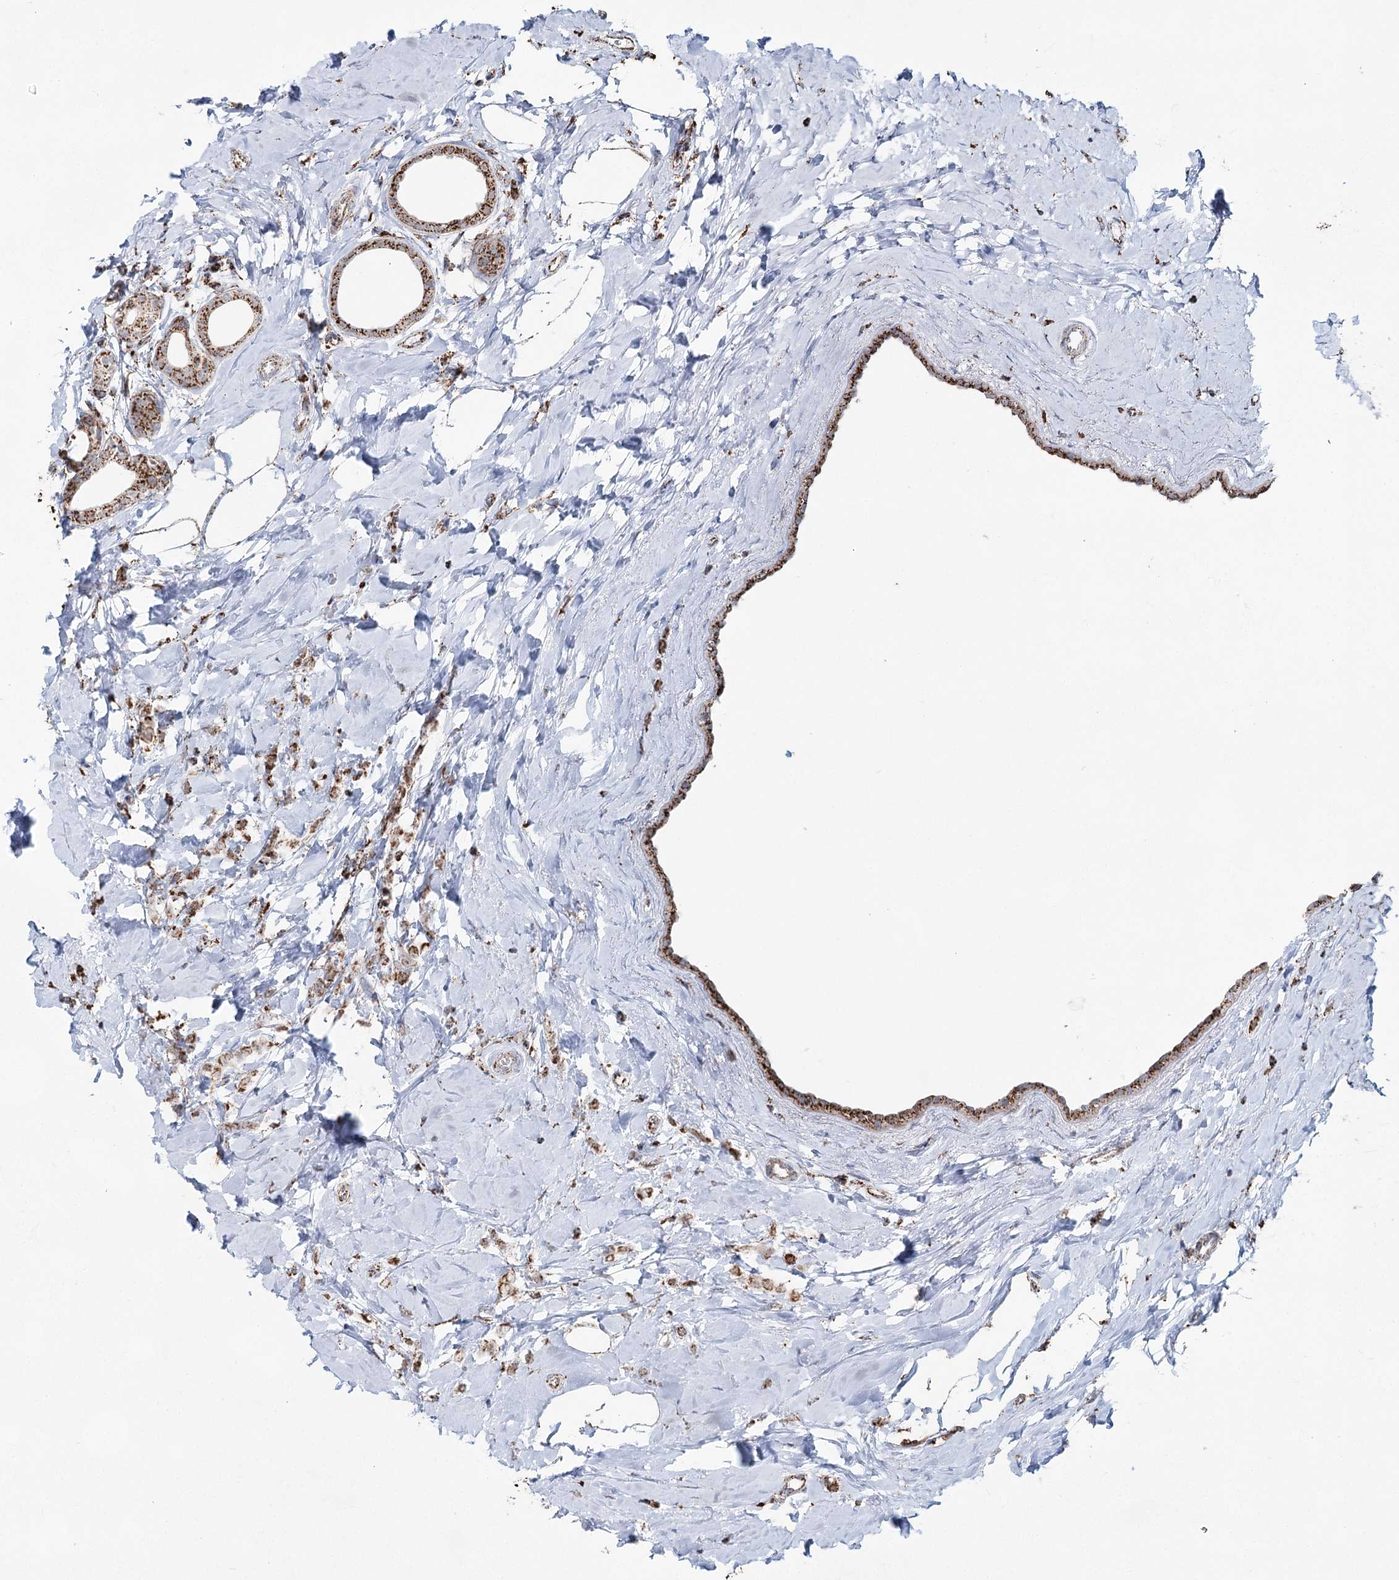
{"staining": {"intensity": "moderate", "quantity": ">75%", "location": "cytoplasmic/membranous"}, "tissue": "breast cancer", "cell_type": "Tumor cells", "image_type": "cancer", "snomed": [{"axis": "morphology", "description": "Lobular carcinoma"}, {"axis": "topography", "description": "Breast"}], "caption": "A high-resolution histopathology image shows immunohistochemistry staining of breast lobular carcinoma, which demonstrates moderate cytoplasmic/membranous expression in about >75% of tumor cells.", "gene": "CWF19L1", "patient": {"sex": "female", "age": 47}}